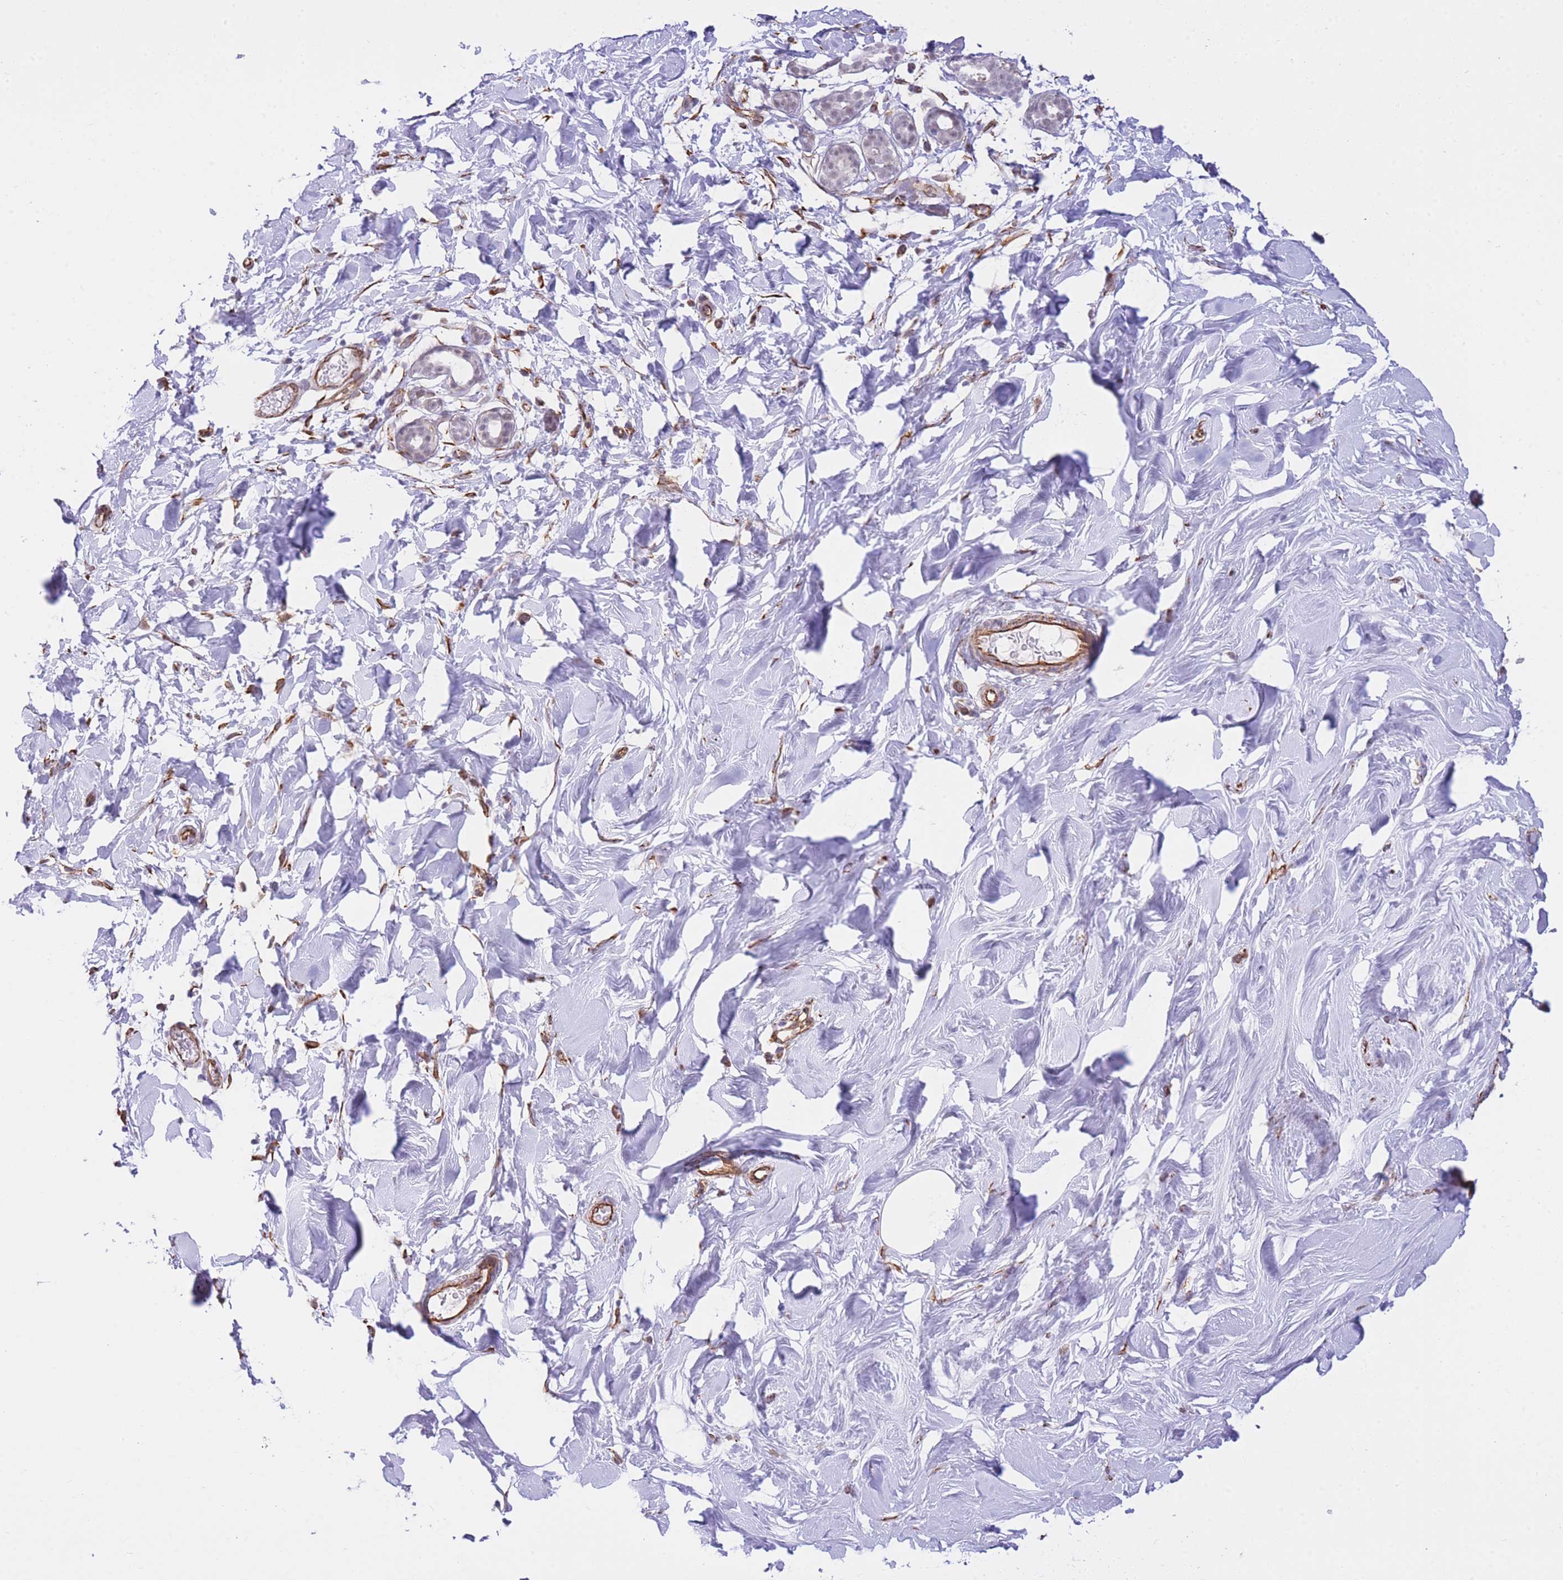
{"staining": {"intensity": "negative", "quantity": "none", "location": "none"}, "tissue": "breast", "cell_type": "Adipocytes", "image_type": "normal", "snomed": [{"axis": "morphology", "description": "Normal tissue, NOS"}, {"axis": "topography", "description": "Breast"}], "caption": "DAB immunohistochemical staining of benign human breast shows no significant expression in adipocytes.", "gene": "PSG11", "patient": {"sex": "female", "age": 27}}